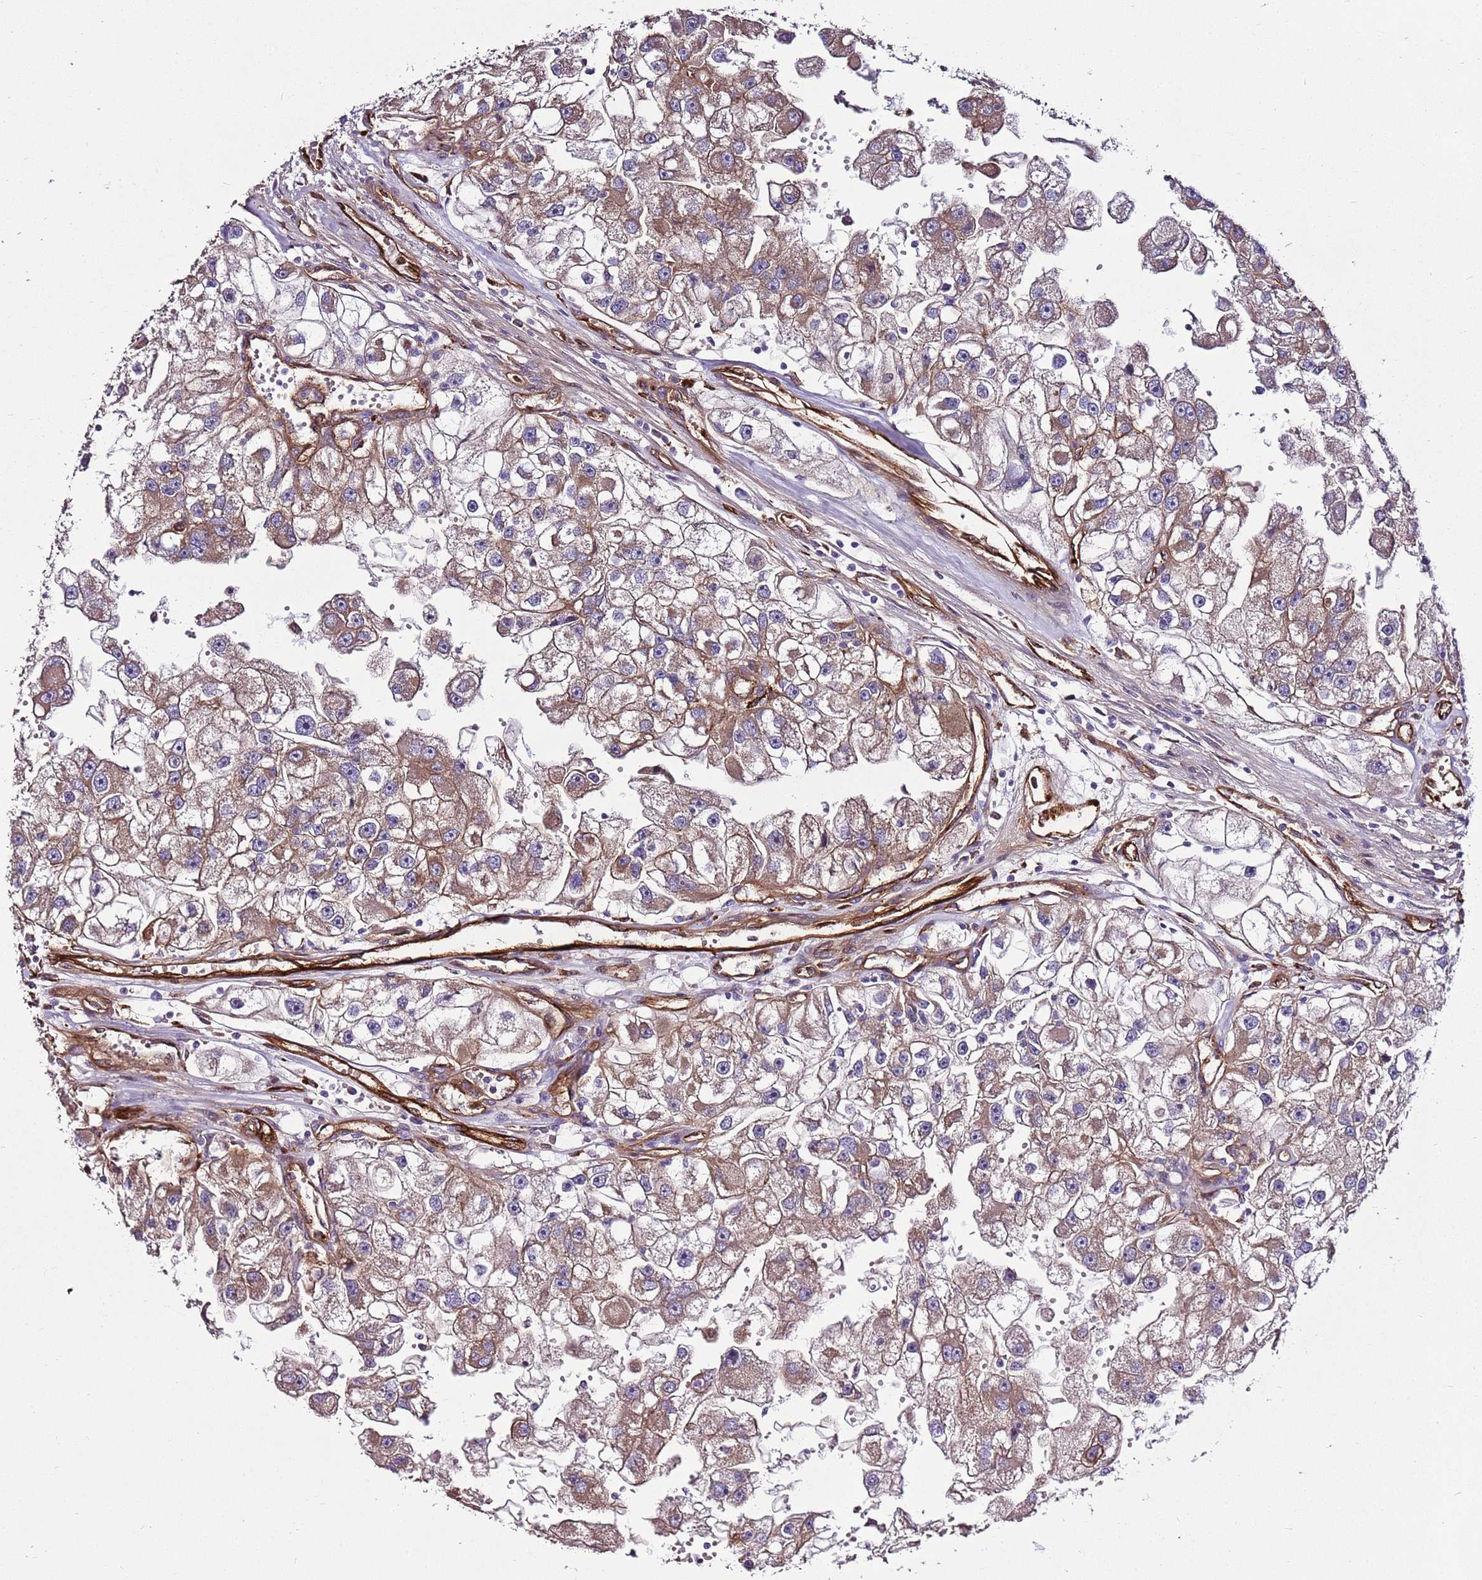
{"staining": {"intensity": "moderate", "quantity": ">75%", "location": "cytoplasmic/membranous"}, "tissue": "renal cancer", "cell_type": "Tumor cells", "image_type": "cancer", "snomed": [{"axis": "morphology", "description": "Adenocarcinoma, NOS"}, {"axis": "topography", "description": "Kidney"}], "caption": "Protein staining of renal cancer tissue reveals moderate cytoplasmic/membranous expression in approximately >75% of tumor cells.", "gene": "ZNF827", "patient": {"sex": "male", "age": 63}}